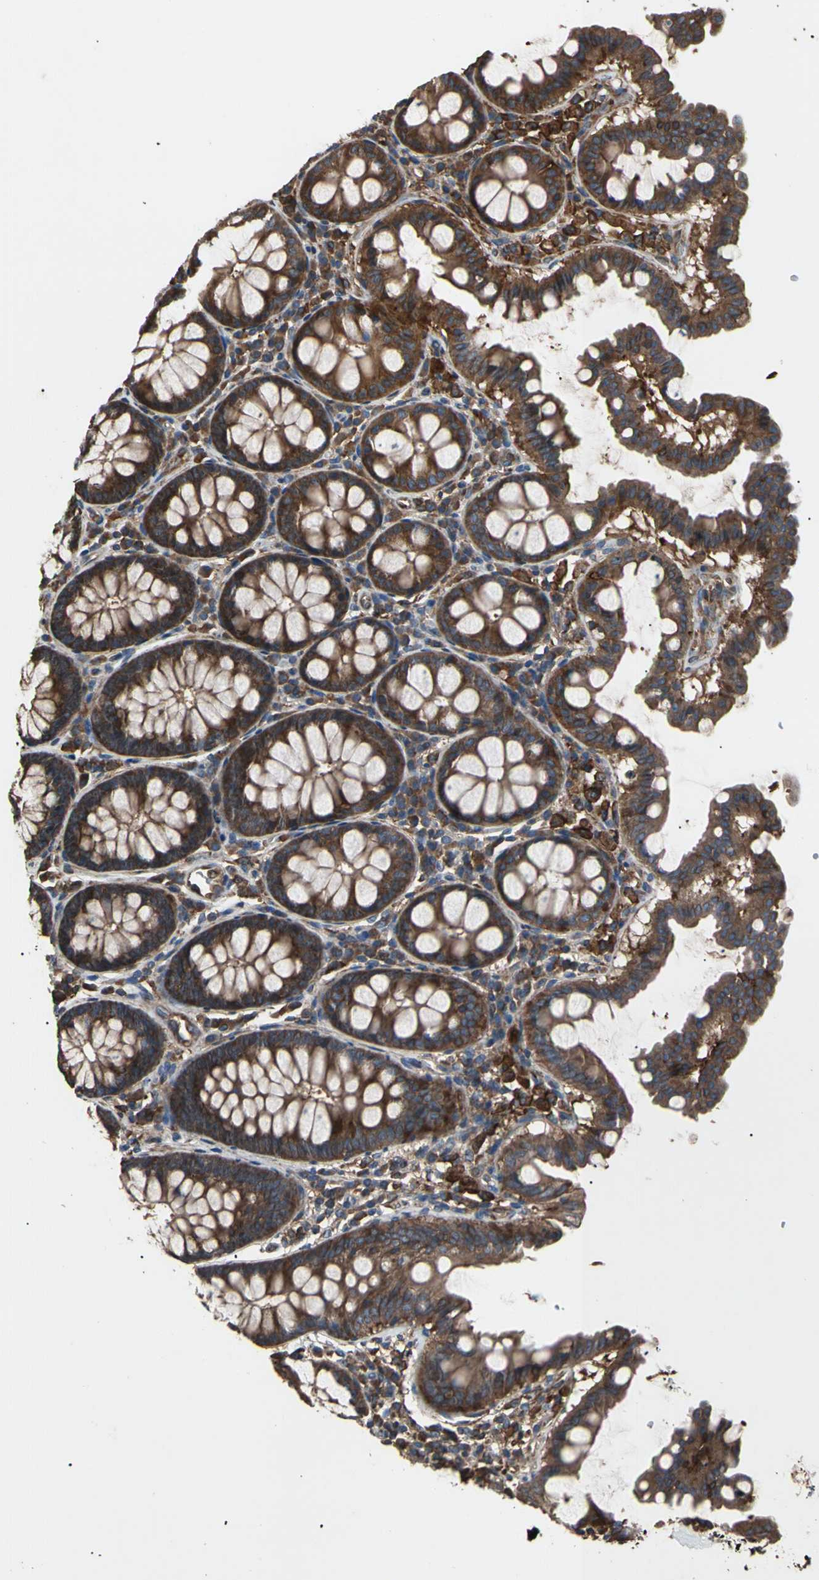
{"staining": {"intensity": "moderate", "quantity": ">75%", "location": "cytoplasmic/membranous"}, "tissue": "colon", "cell_type": "Endothelial cells", "image_type": "normal", "snomed": [{"axis": "morphology", "description": "Normal tissue, NOS"}, {"axis": "topography", "description": "Colon"}], "caption": "A brown stain highlights moderate cytoplasmic/membranous positivity of a protein in endothelial cells of unremarkable human colon.", "gene": "AGBL2", "patient": {"sex": "female", "age": 61}}